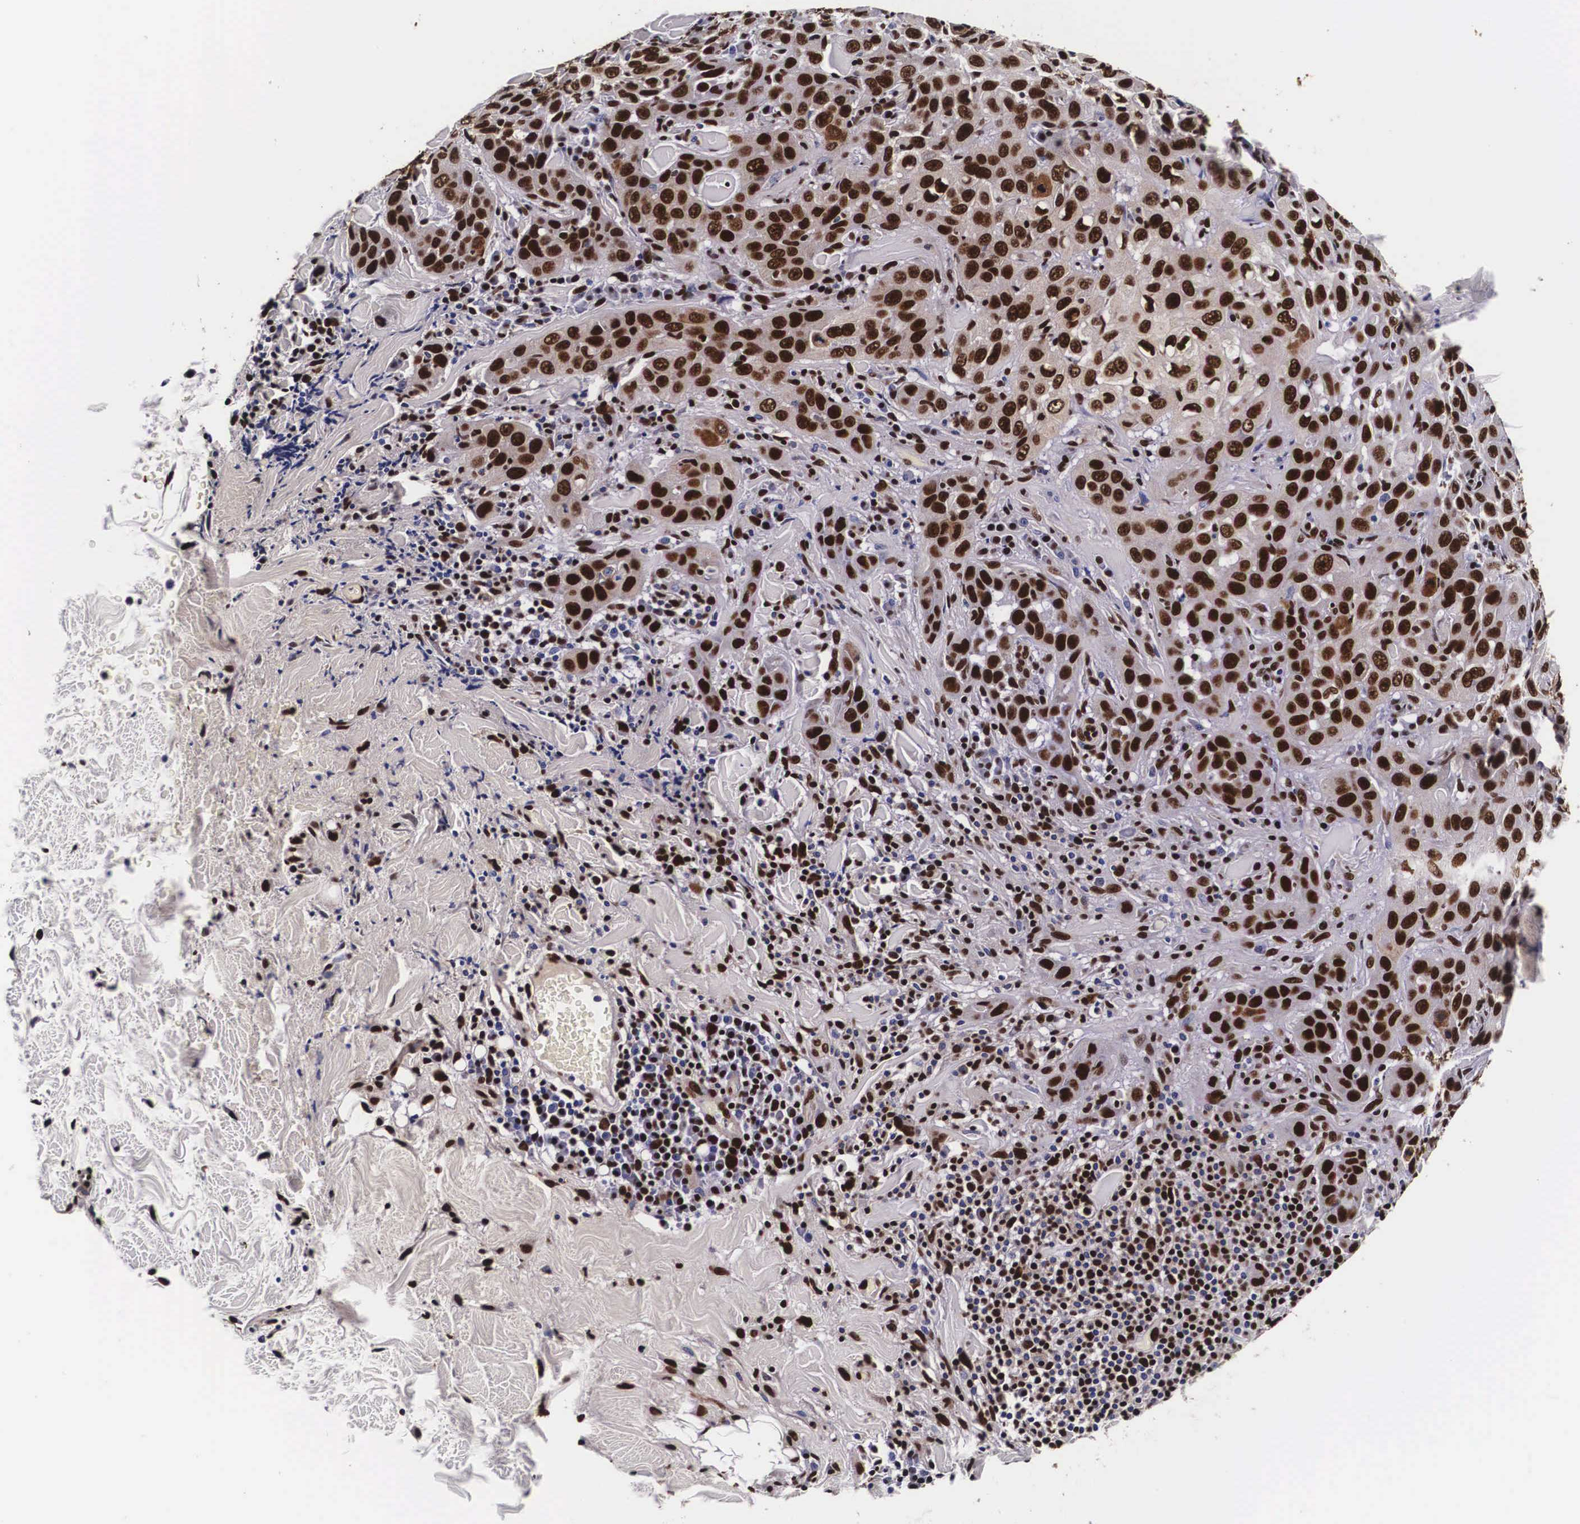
{"staining": {"intensity": "strong", "quantity": ">75%", "location": "nuclear"}, "tissue": "skin cancer", "cell_type": "Tumor cells", "image_type": "cancer", "snomed": [{"axis": "morphology", "description": "Squamous cell carcinoma, NOS"}, {"axis": "topography", "description": "Skin"}], "caption": "A brown stain shows strong nuclear staining of a protein in skin cancer (squamous cell carcinoma) tumor cells. (DAB (3,3'-diaminobenzidine) IHC with brightfield microscopy, high magnification).", "gene": "PABPN1", "patient": {"sex": "male", "age": 84}}